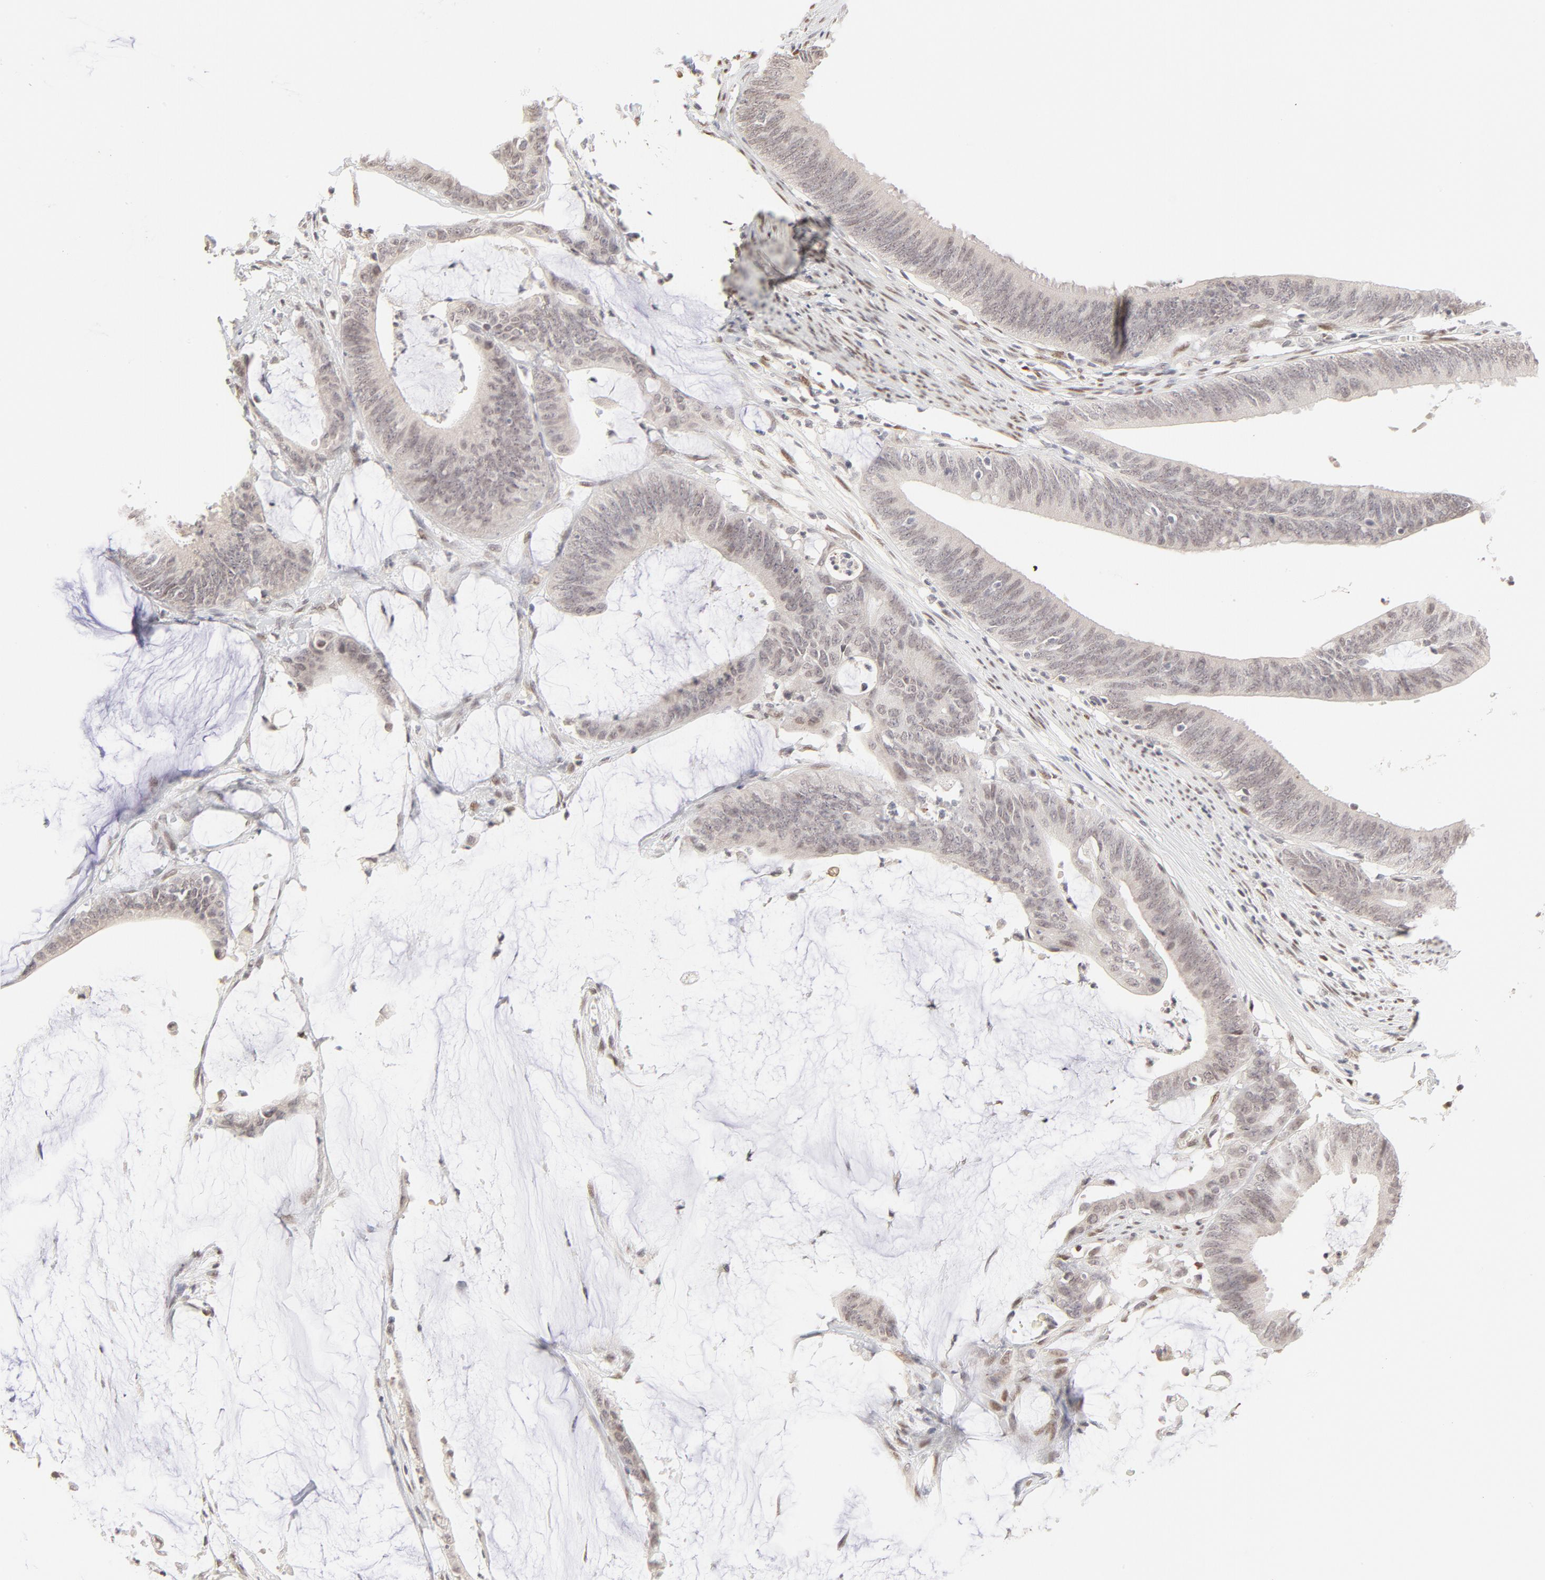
{"staining": {"intensity": "negative", "quantity": "none", "location": "none"}, "tissue": "colorectal cancer", "cell_type": "Tumor cells", "image_type": "cancer", "snomed": [{"axis": "morphology", "description": "Adenocarcinoma, NOS"}, {"axis": "topography", "description": "Rectum"}], "caption": "This is a photomicrograph of immunohistochemistry (IHC) staining of colorectal adenocarcinoma, which shows no expression in tumor cells.", "gene": "PBX3", "patient": {"sex": "female", "age": 66}}